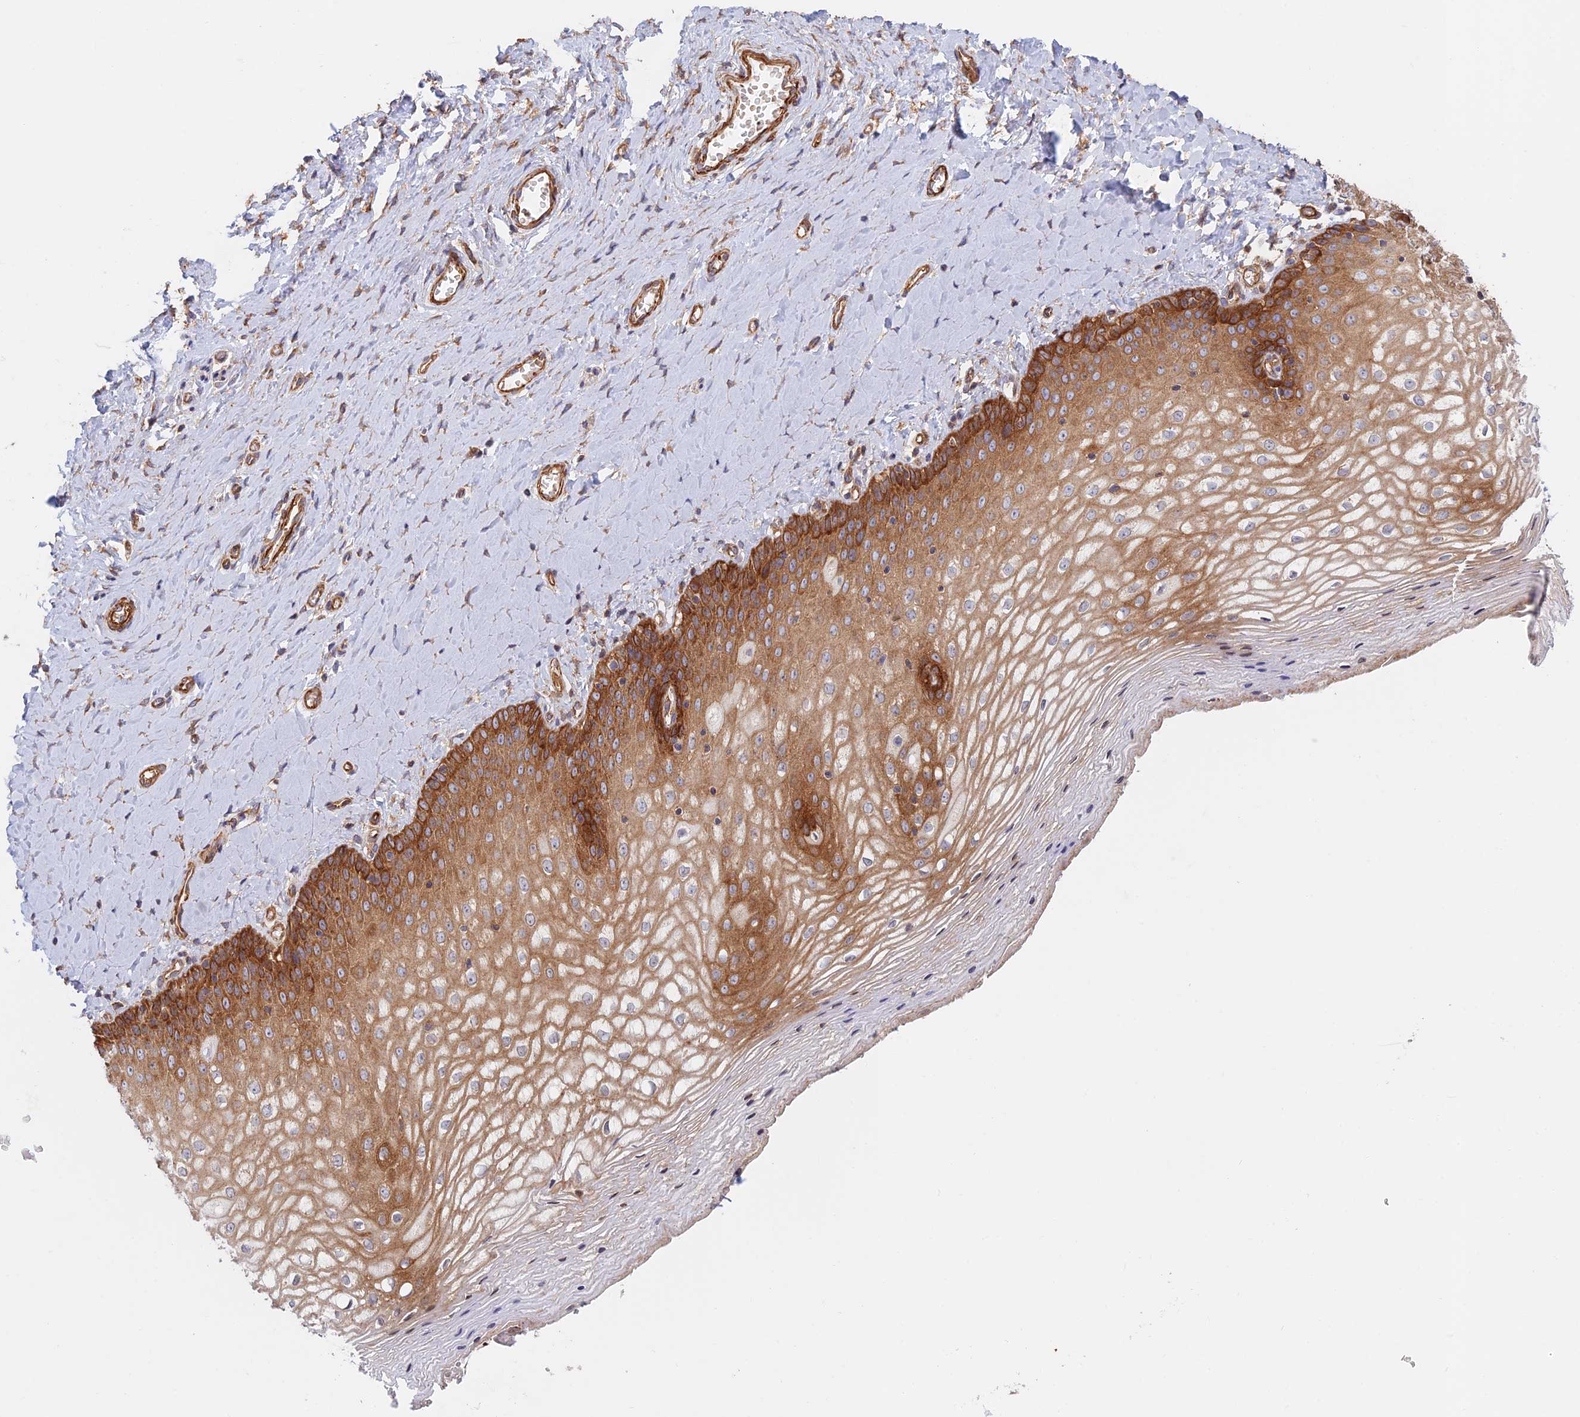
{"staining": {"intensity": "strong", "quantity": ">75%", "location": "cytoplasmic/membranous"}, "tissue": "vagina", "cell_type": "Squamous epithelial cells", "image_type": "normal", "snomed": [{"axis": "morphology", "description": "Normal tissue, NOS"}, {"axis": "topography", "description": "Vagina"}], "caption": "Immunohistochemistry photomicrograph of benign vagina stained for a protein (brown), which shows high levels of strong cytoplasmic/membranous expression in about >75% of squamous epithelial cells.", "gene": "PAK4", "patient": {"sex": "female", "age": 65}}